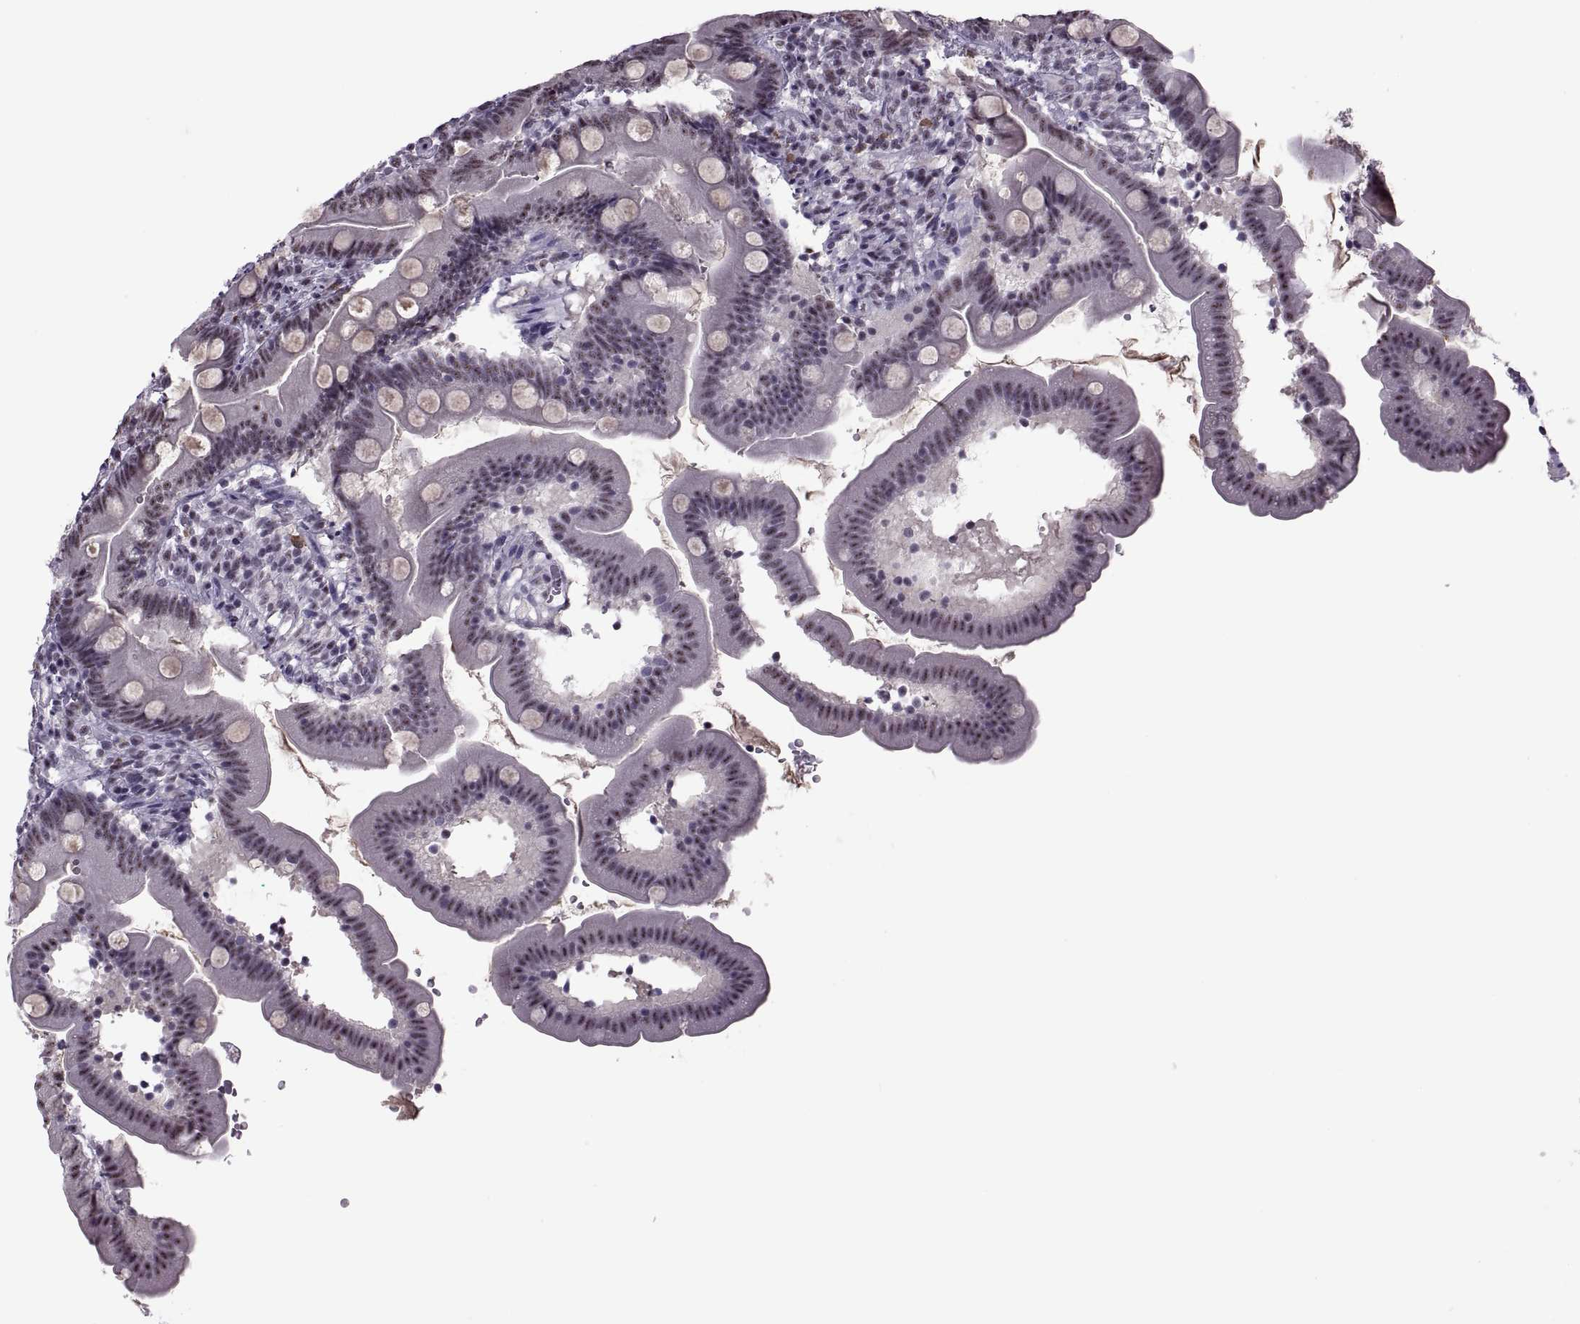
{"staining": {"intensity": "weak", "quantity": "<25%", "location": "nuclear"}, "tissue": "duodenum", "cell_type": "Glandular cells", "image_type": "normal", "snomed": [{"axis": "morphology", "description": "Normal tissue, NOS"}, {"axis": "topography", "description": "Duodenum"}], "caption": "Immunohistochemistry photomicrograph of benign duodenum: duodenum stained with DAB (3,3'-diaminobenzidine) exhibits no significant protein expression in glandular cells. (Stains: DAB IHC with hematoxylin counter stain, Microscopy: brightfield microscopy at high magnification).", "gene": "MAGEA4", "patient": {"sex": "female", "age": 67}}